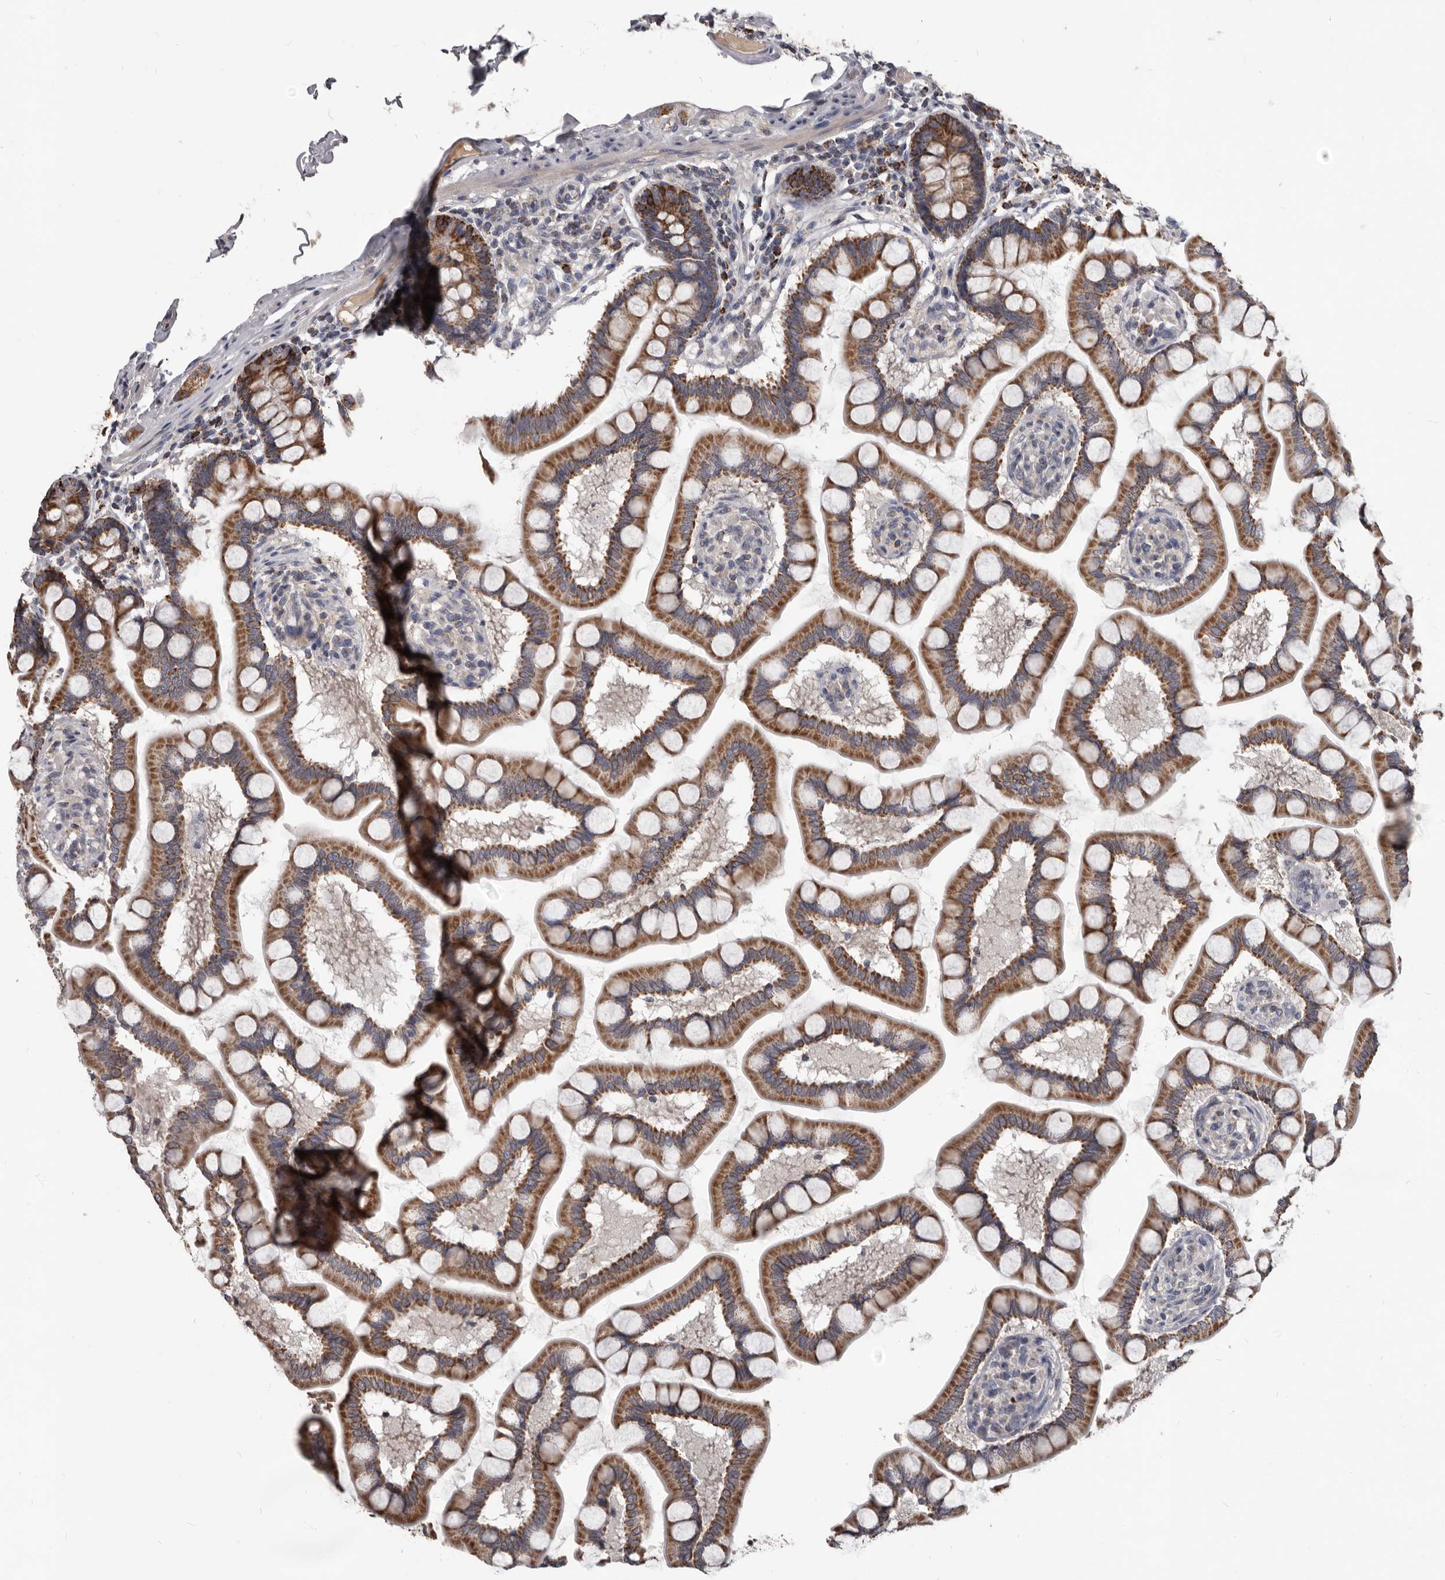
{"staining": {"intensity": "moderate", "quantity": ">75%", "location": "cytoplasmic/membranous"}, "tissue": "small intestine", "cell_type": "Glandular cells", "image_type": "normal", "snomed": [{"axis": "morphology", "description": "Normal tissue, NOS"}, {"axis": "topography", "description": "Small intestine"}], "caption": "This photomicrograph displays IHC staining of benign small intestine, with medium moderate cytoplasmic/membranous positivity in approximately >75% of glandular cells.", "gene": "ALDH5A1", "patient": {"sex": "male", "age": 41}}